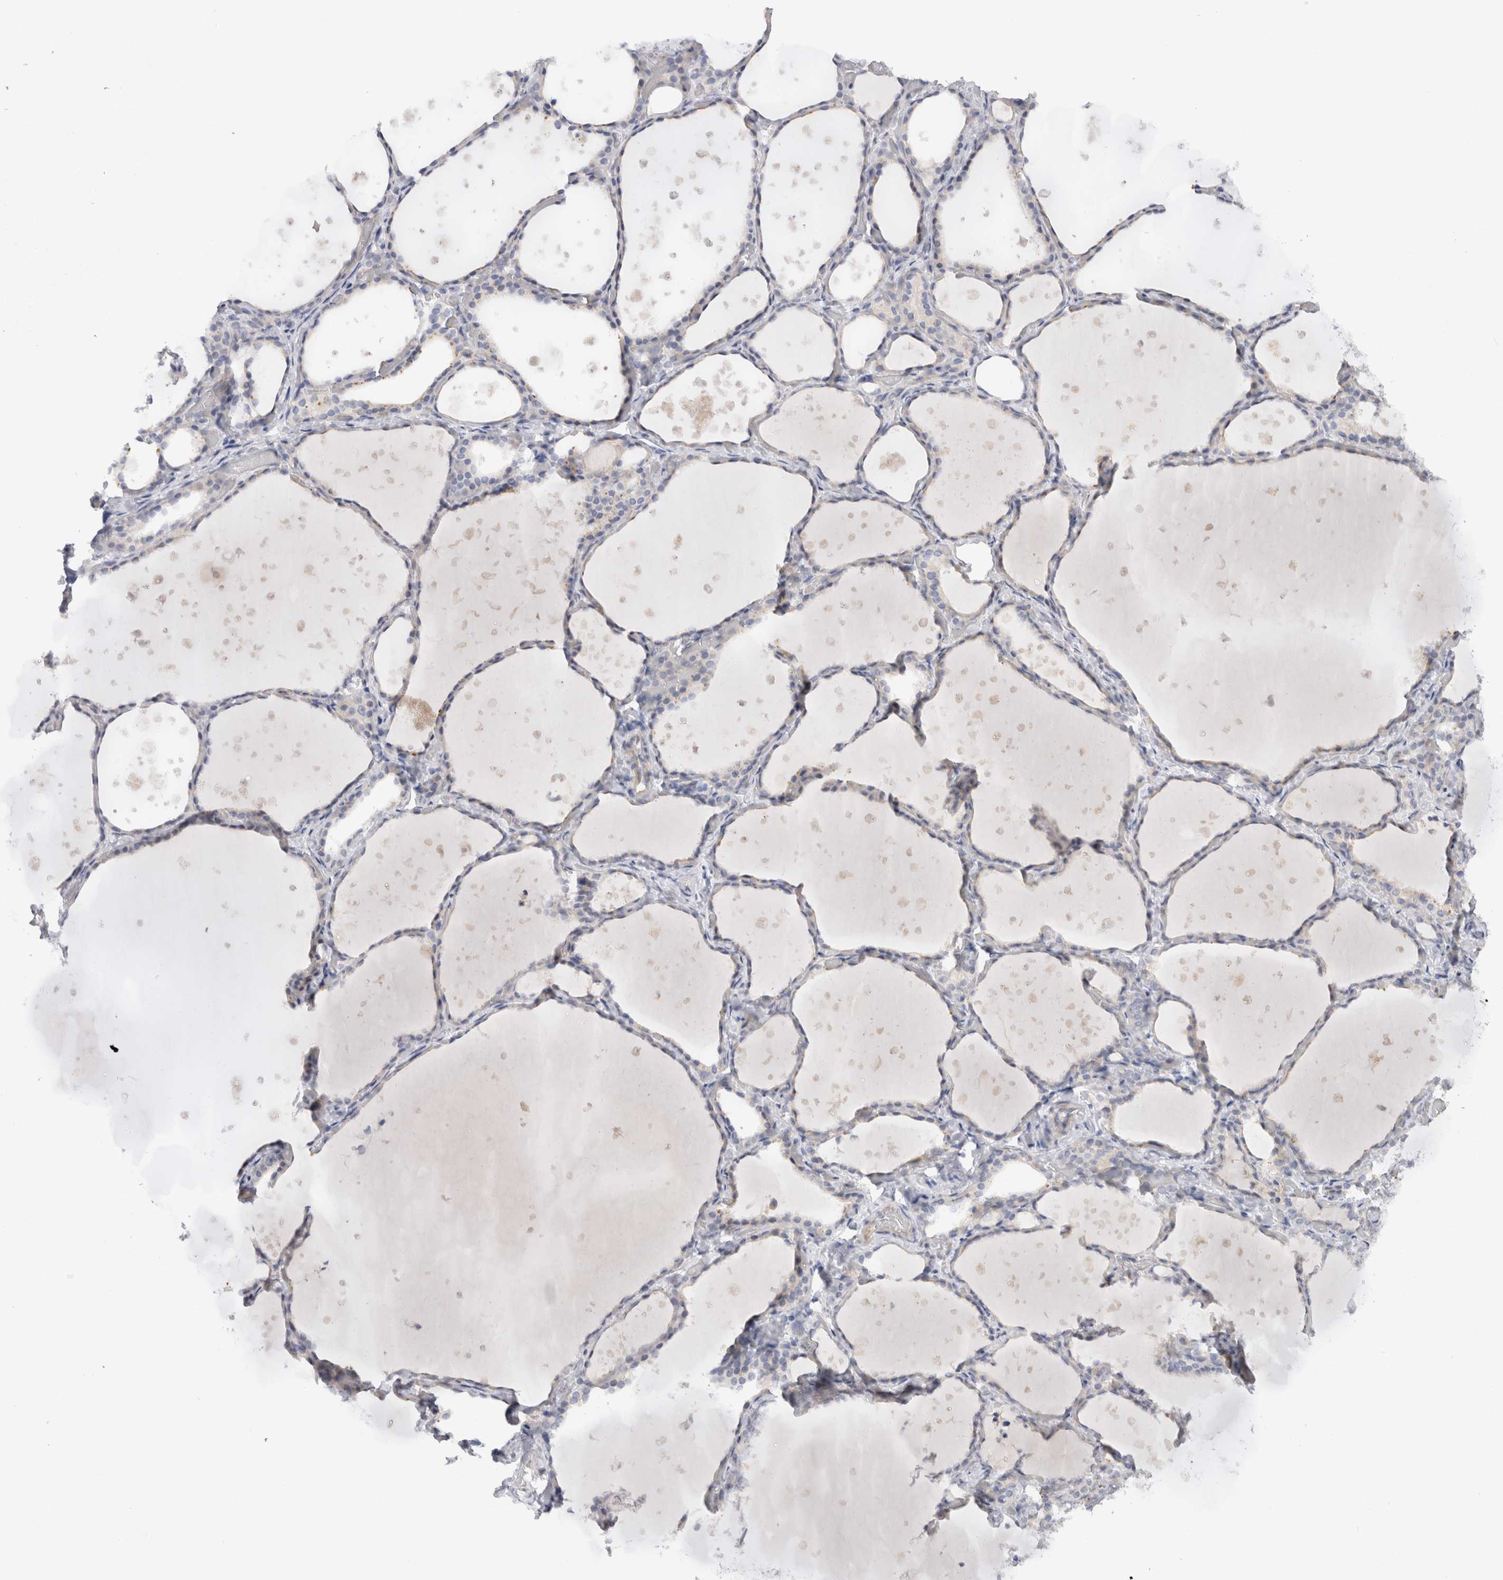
{"staining": {"intensity": "negative", "quantity": "none", "location": "none"}, "tissue": "thyroid gland", "cell_type": "Glandular cells", "image_type": "normal", "snomed": [{"axis": "morphology", "description": "Normal tissue, NOS"}, {"axis": "topography", "description": "Thyroid gland"}], "caption": "Immunohistochemical staining of normal thyroid gland displays no significant expression in glandular cells.", "gene": "SPINK2", "patient": {"sex": "female", "age": 44}}